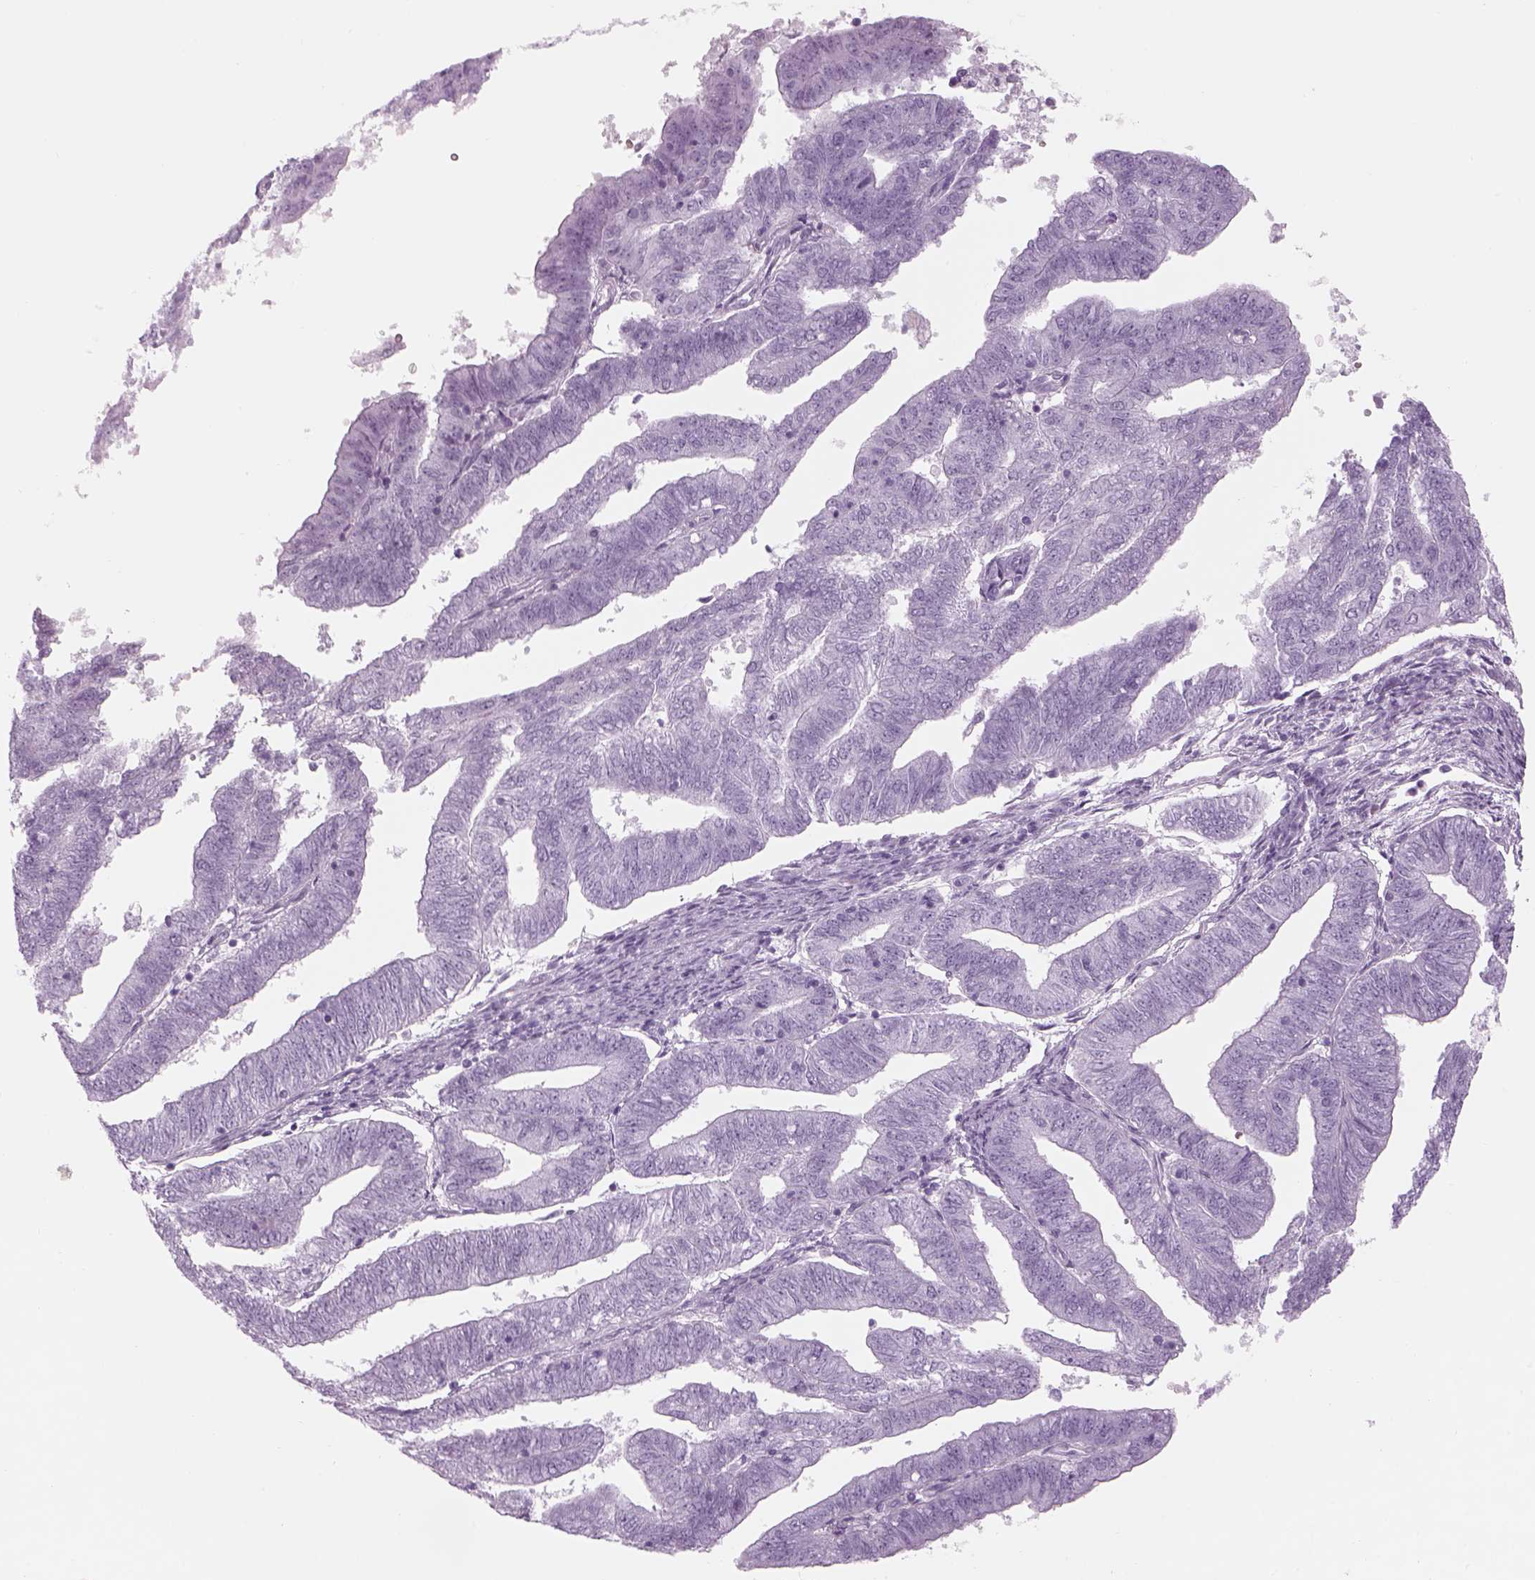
{"staining": {"intensity": "negative", "quantity": "none", "location": "none"}, "tissue": "endometrial cancer", "cell_type": "Tumor cells", "image_type": "cancer", "snomed": [{"axis": "morphology", "description": "Adenocarcinoma, NOS"}, {"axis": "topography", "description": "Endometrium"}], "caption": "Adenocarcinoma (endometrial) was stained to show a protein in brown. There is no significant staining in tumor cells. (Stains: DAB (3,3'-diaminobenzidine) IHC with hematoxylin counter stain, Microscopy: brightfield microscopy at high magnification).", "gene": "PABPC1L2B", "patient": {"sex": "female", "age": 82}}